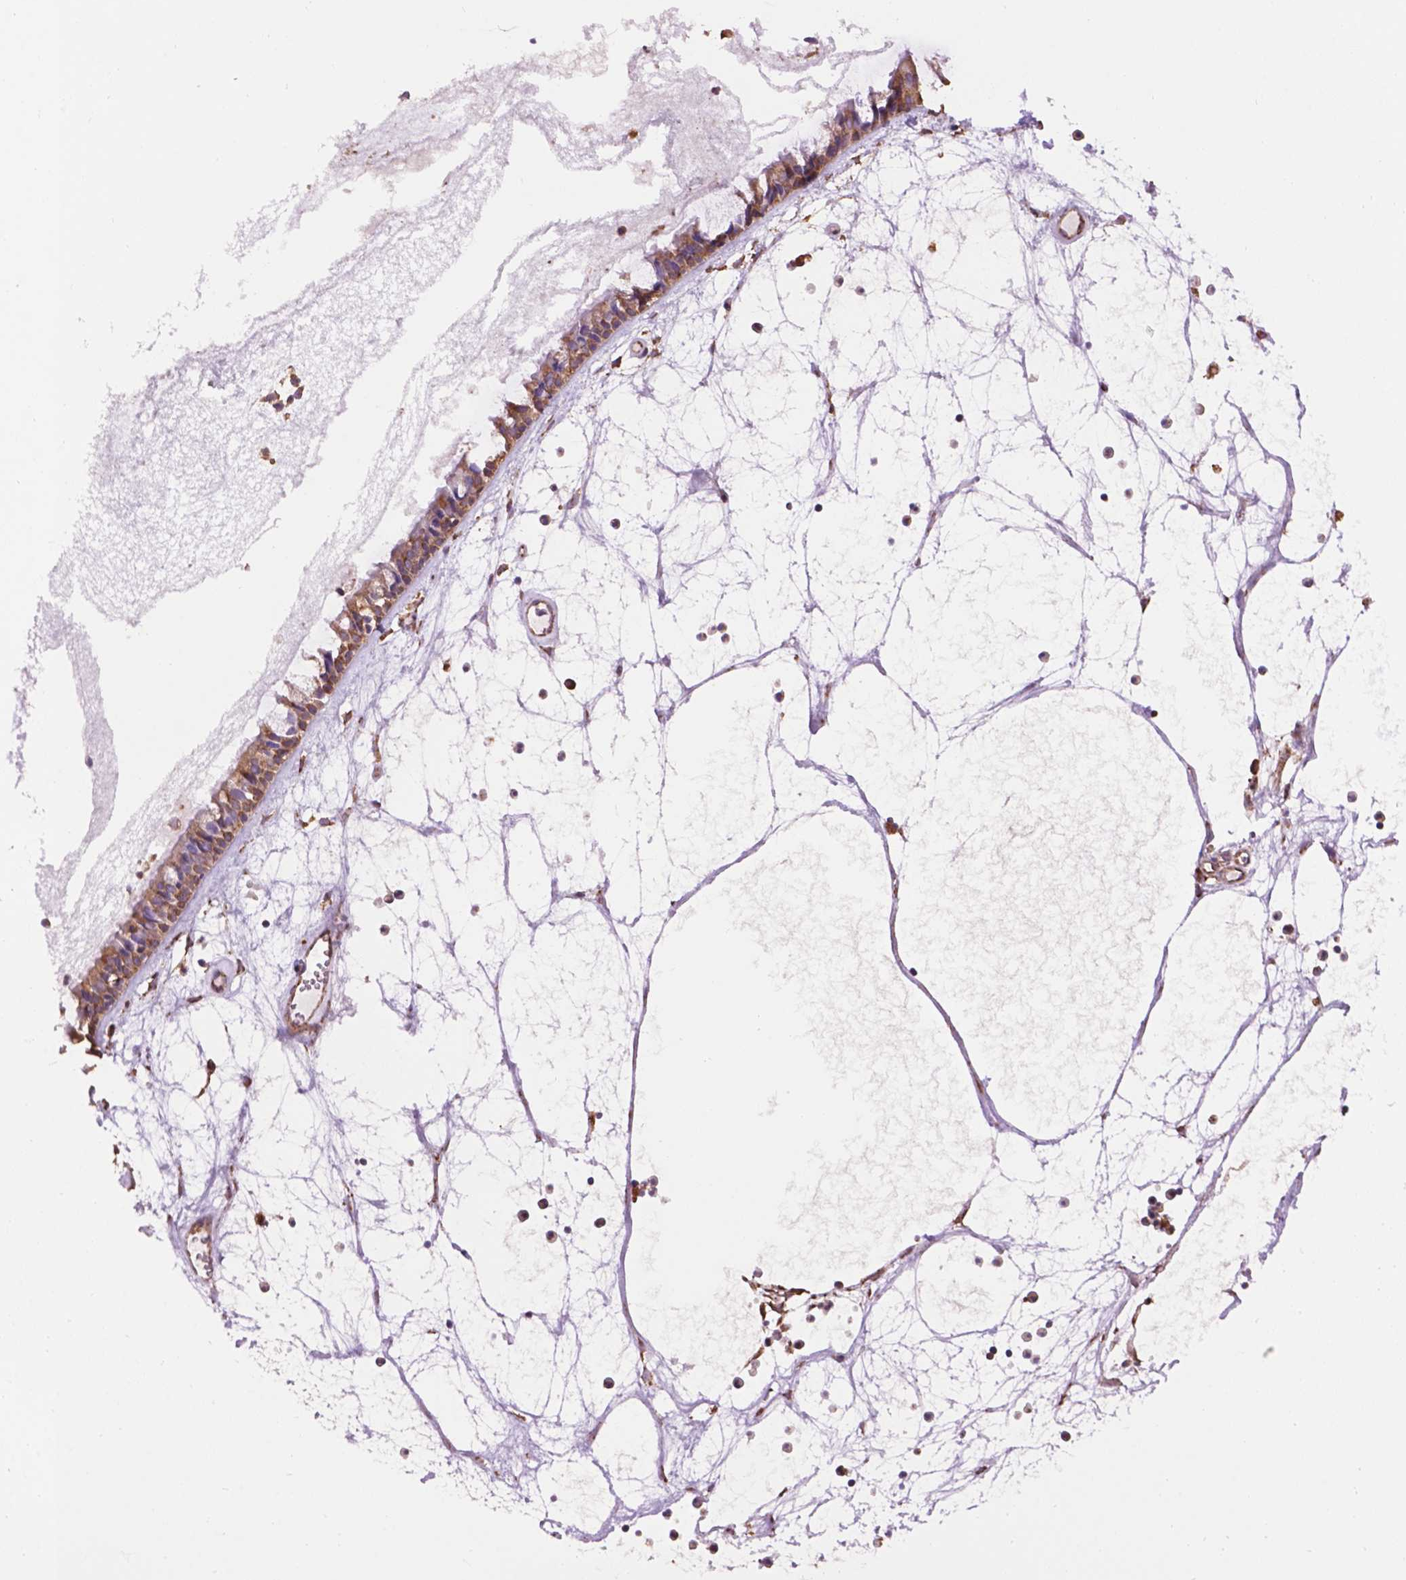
{"staining": {"intensity": "weak", "quantity": ">75%", "location": "cytoplasmic/membranous"}, "tissue": "nasopharynx", "cell_type": "Respiratory epithelial cells", "image_type": "normal", "snomed": [{"axis": "morphology", "description": "Normal tissue, NOS"}, {"axis": "topography", "description": "Nasopharynx"}], "caption": "Immunohistochemistry (IHC) (DAB (3,3'-diaminobenzidine)) staining of benign human nasopharynx shows weak cytoplasmic/membranous protein positivity in approximately >75% of respiratory epithelial cells. Using DAB (3,3'-diaminobenzidine) (brown) and hematoxylin (blue) stains, captured at high magnification using brightfield microscopy.", "gene": "PPP2R5E", "patient": {"sex": "male", "age": 31}}